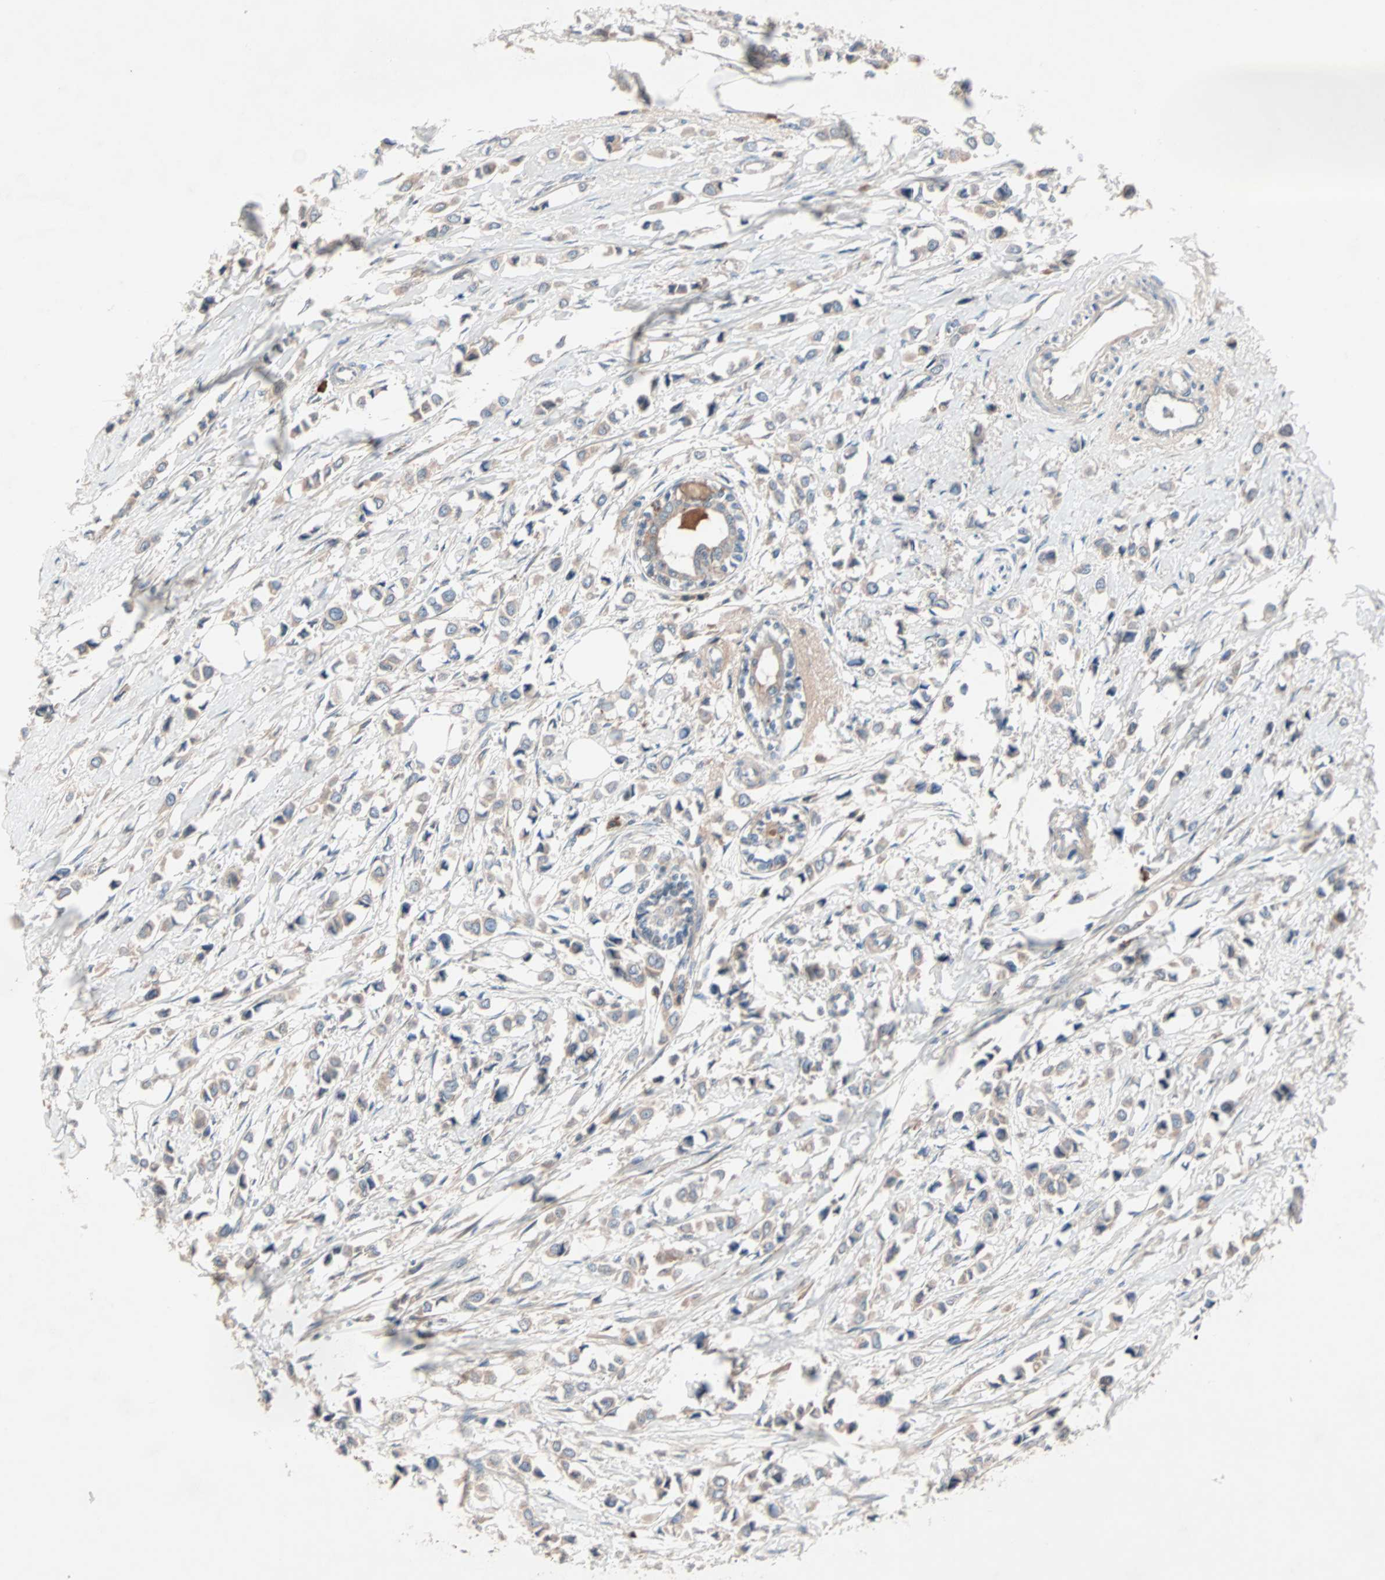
{"staining": {"intensity": "weak", "quantity": ">75%", "location": "cytoplasmic/membranous"}, "tissue": "breast cancer", "cell_type": "Tumor cells", "image_type": "cancer", "snomed": [{"axis": "morphology", "description": "Lobular carcinoma"}, {"axis": "topography", "description": "Breast"}], "caption": "IHC (DAB) staining of human breast cancer (lobular carcinoma) demonstrates weak cytoplasmic/membranous protein expression in about >75% of tumor cells. Immunohistochemistry (ihc) stains the protein in brown and the nuclei are stained blue.", "gene": "CAD", "patient": {"sex": "female", "age": 51}}